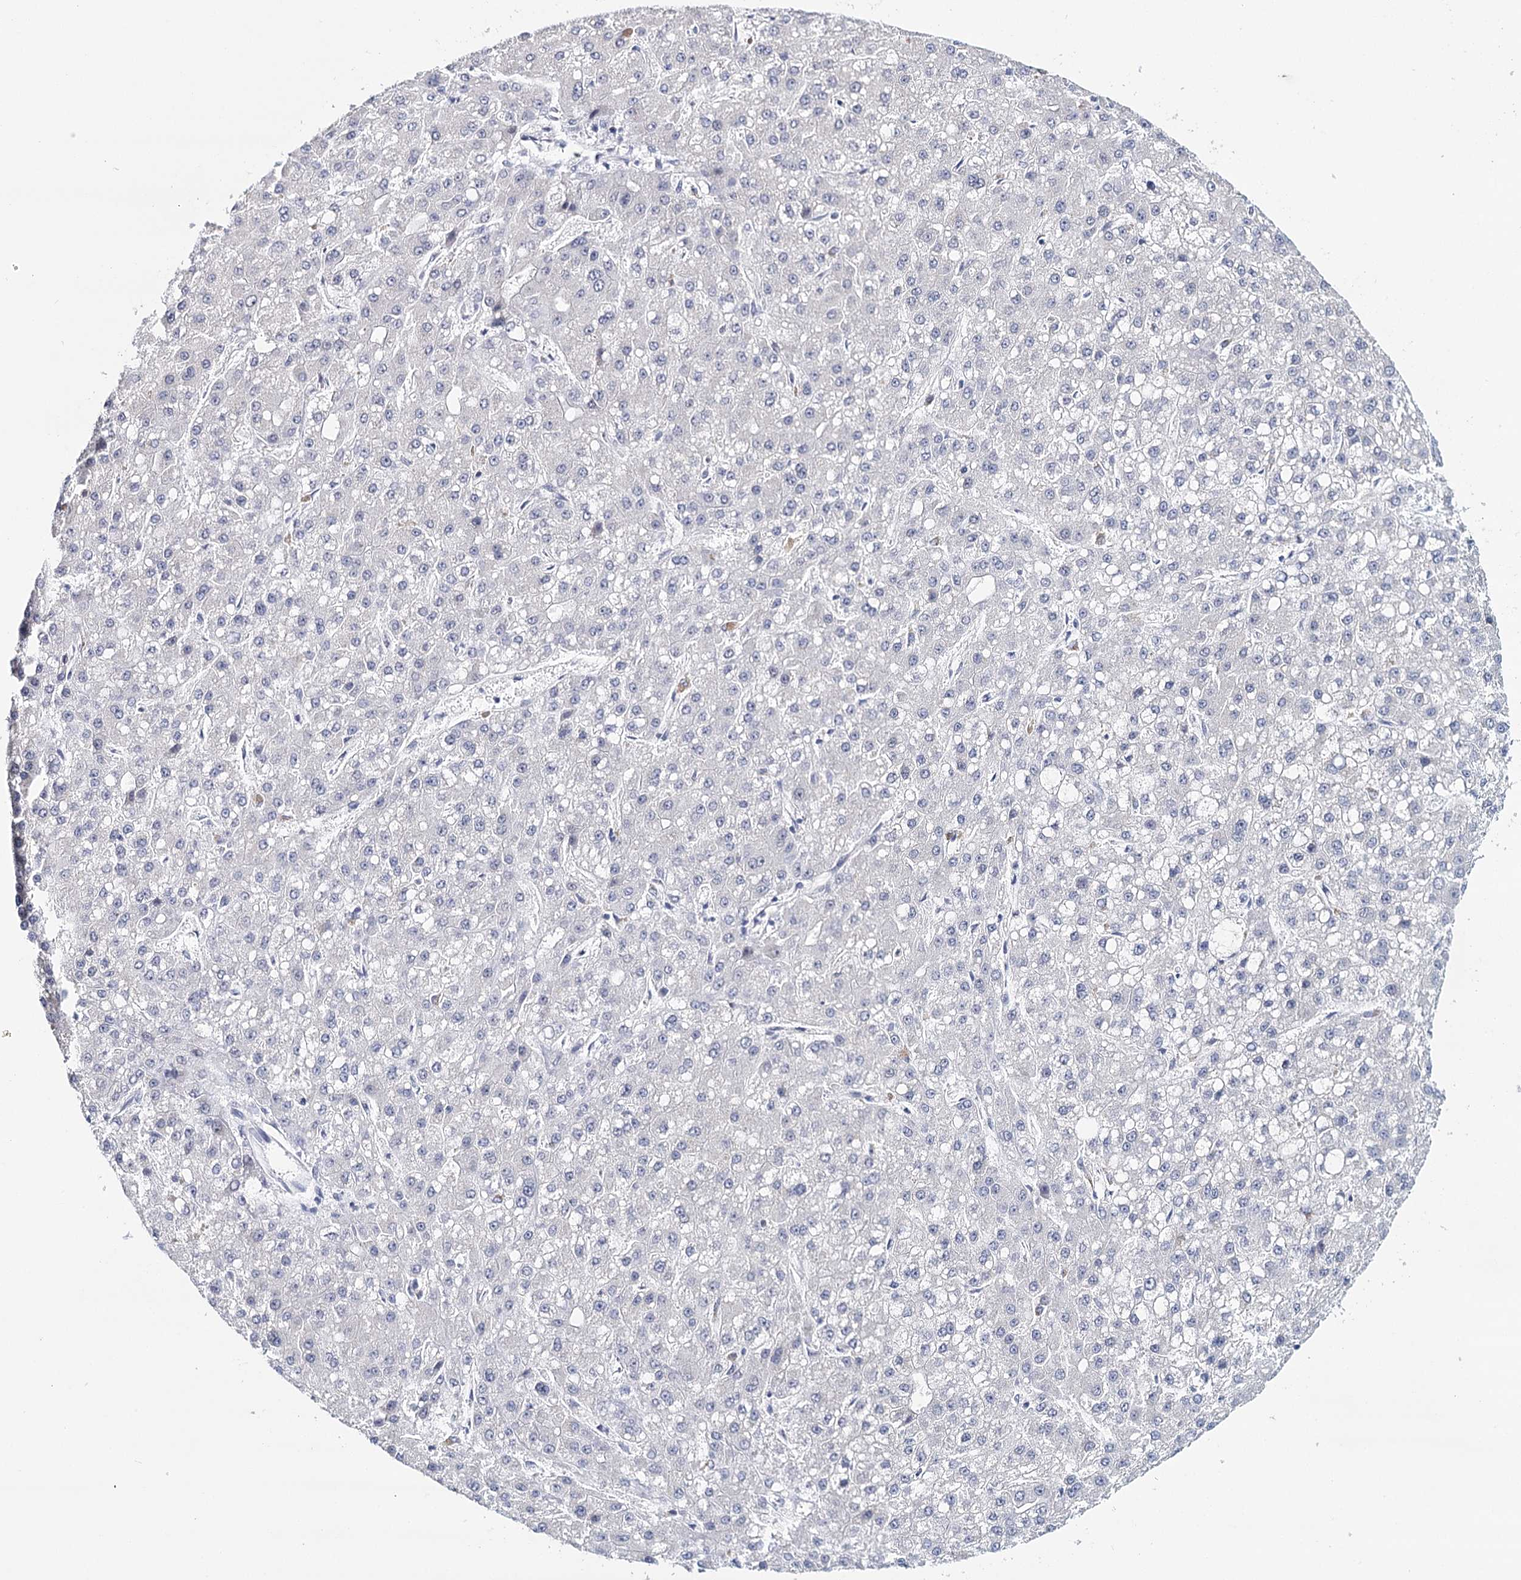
{"staining": {"intensity": "negative", "quantity": "none", "location": "none"}, "tissue": "liver cancer", "cell_type": "Tumor cells", "image_type": "cancer", "snomed": [{"axis": "morphology", "description": "Carcinoma, Hepatocellular, NOS"}, {"axis": "topography", "description": "Liver"}], "caption": "The micrograph displays no staining of tumor cells in liver hepatocellular carcinoma.", "gene": "HSPA4L", "patient": {"sex": "male", "age": 67}}